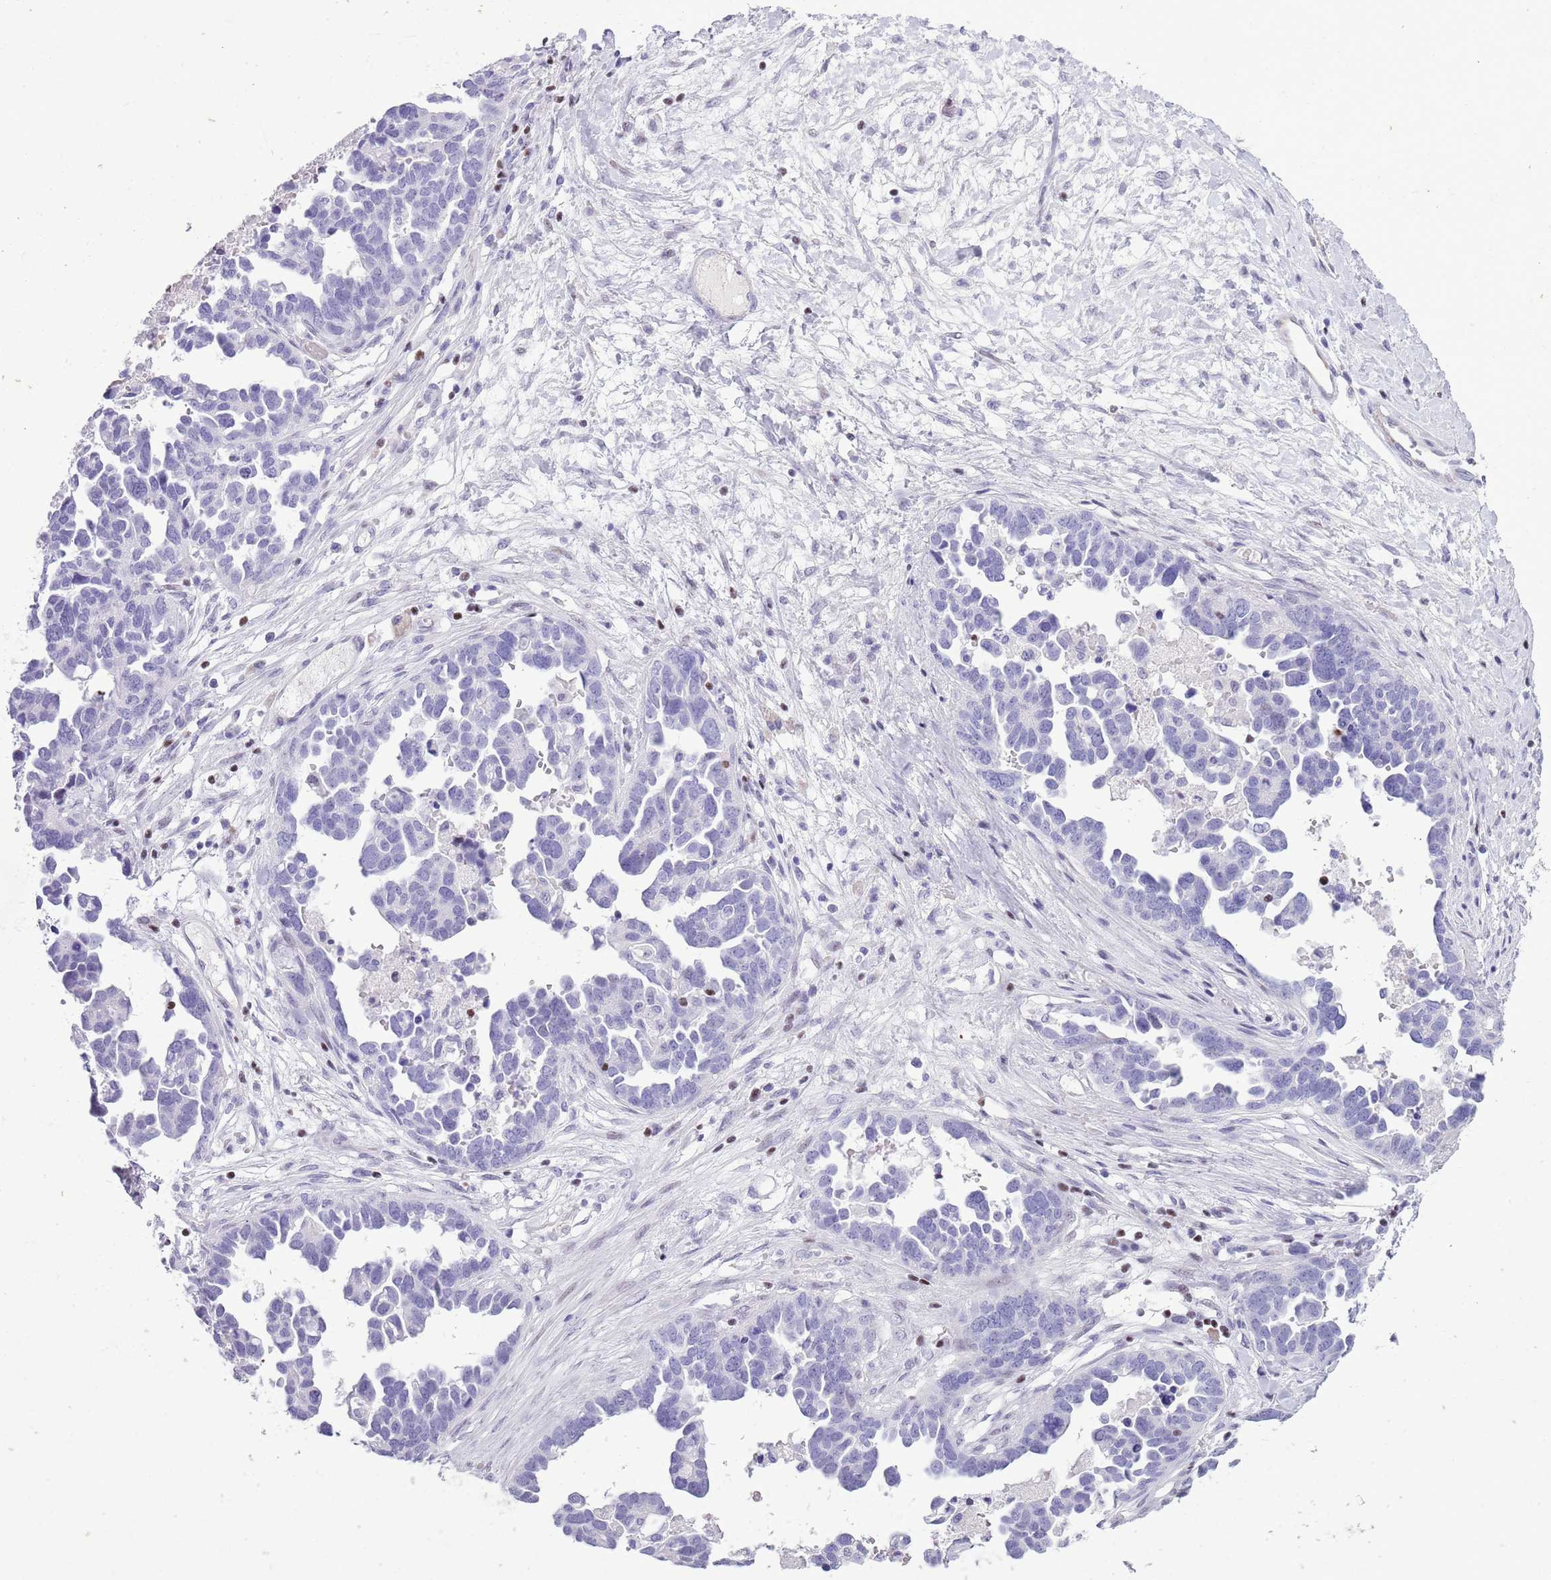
{"staining": {"intensity": "negative", "quantity": "none", "location": "none"}, "tissue": "ovarian cancer", "cell_type": "Tumor cells", "image_type": "cancer", "snomed": [{"axis": "morphology", "description": "Cystadenocarcinoma, serous, NOS"}, {"axis": "topography", "description": "Ovary"}], "caption": "An immunohistochemistry photomicrograph of ovarian cancer (serous cystadenocarcinoma) is shown. There is no staining in tumor cells of ovarian cancer (serous cystadenocarcinoma).", "gene": "BCL11B", "patient": {"sex": "female", "age": 54}}